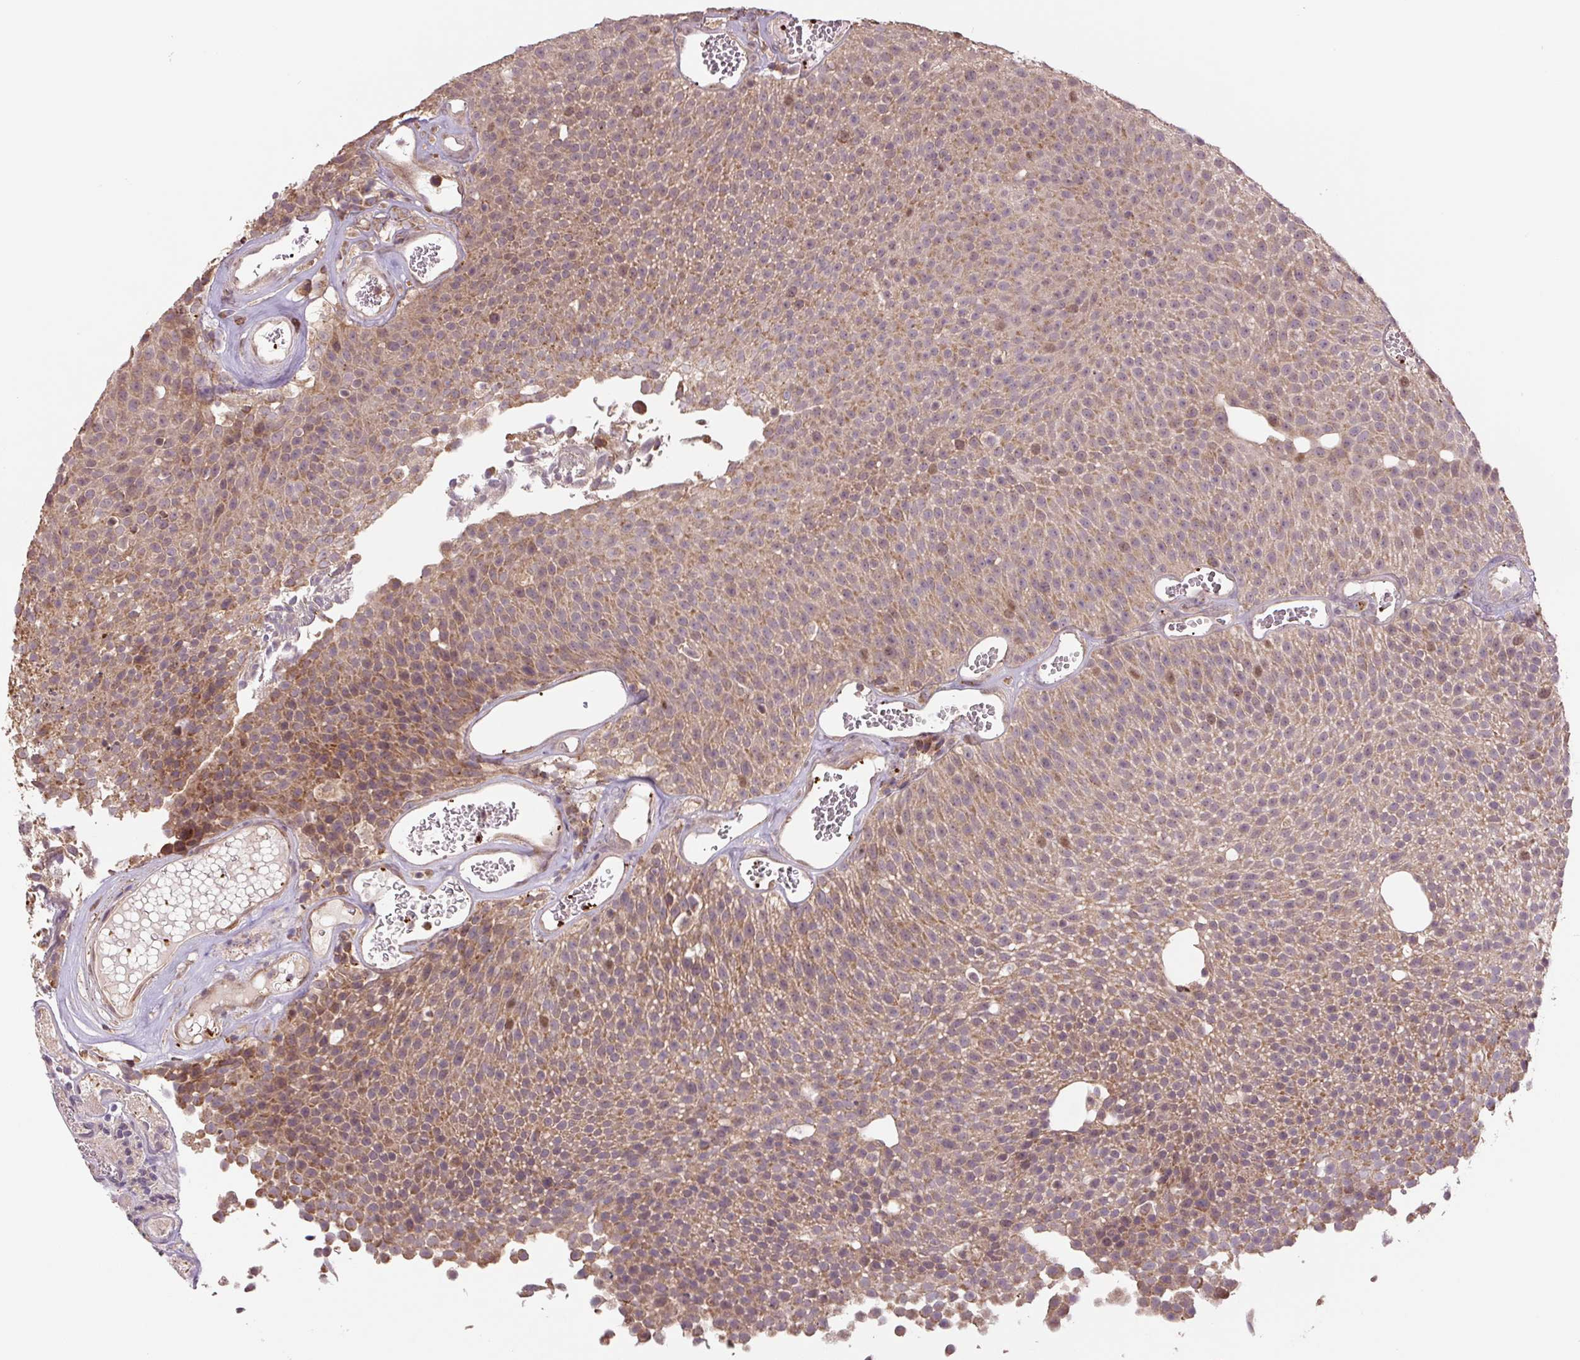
{"staining": {"intensity": "moderate", "quantity": ">75%", "location": "cytoplasmic/membranous,nuclear"}, "tissue": "urothelial cancer", "cell_type": "Tumor cells", "image_type": "cancer", "snomed": [{"axis": "morphology", "description": "Urothelial carcinoma, Low grade"}, {"axis": "topography", "description": "Urinary bladder"}], "caption": "The image reveals a brown stain indicating the presence of a protein in the cytoplasmic/membranous and nuclear of tumor cells in urothelial carcinoma (low-grade).", "gene": "TMEM160", "patient": {"sex": "female", "age": 79}}